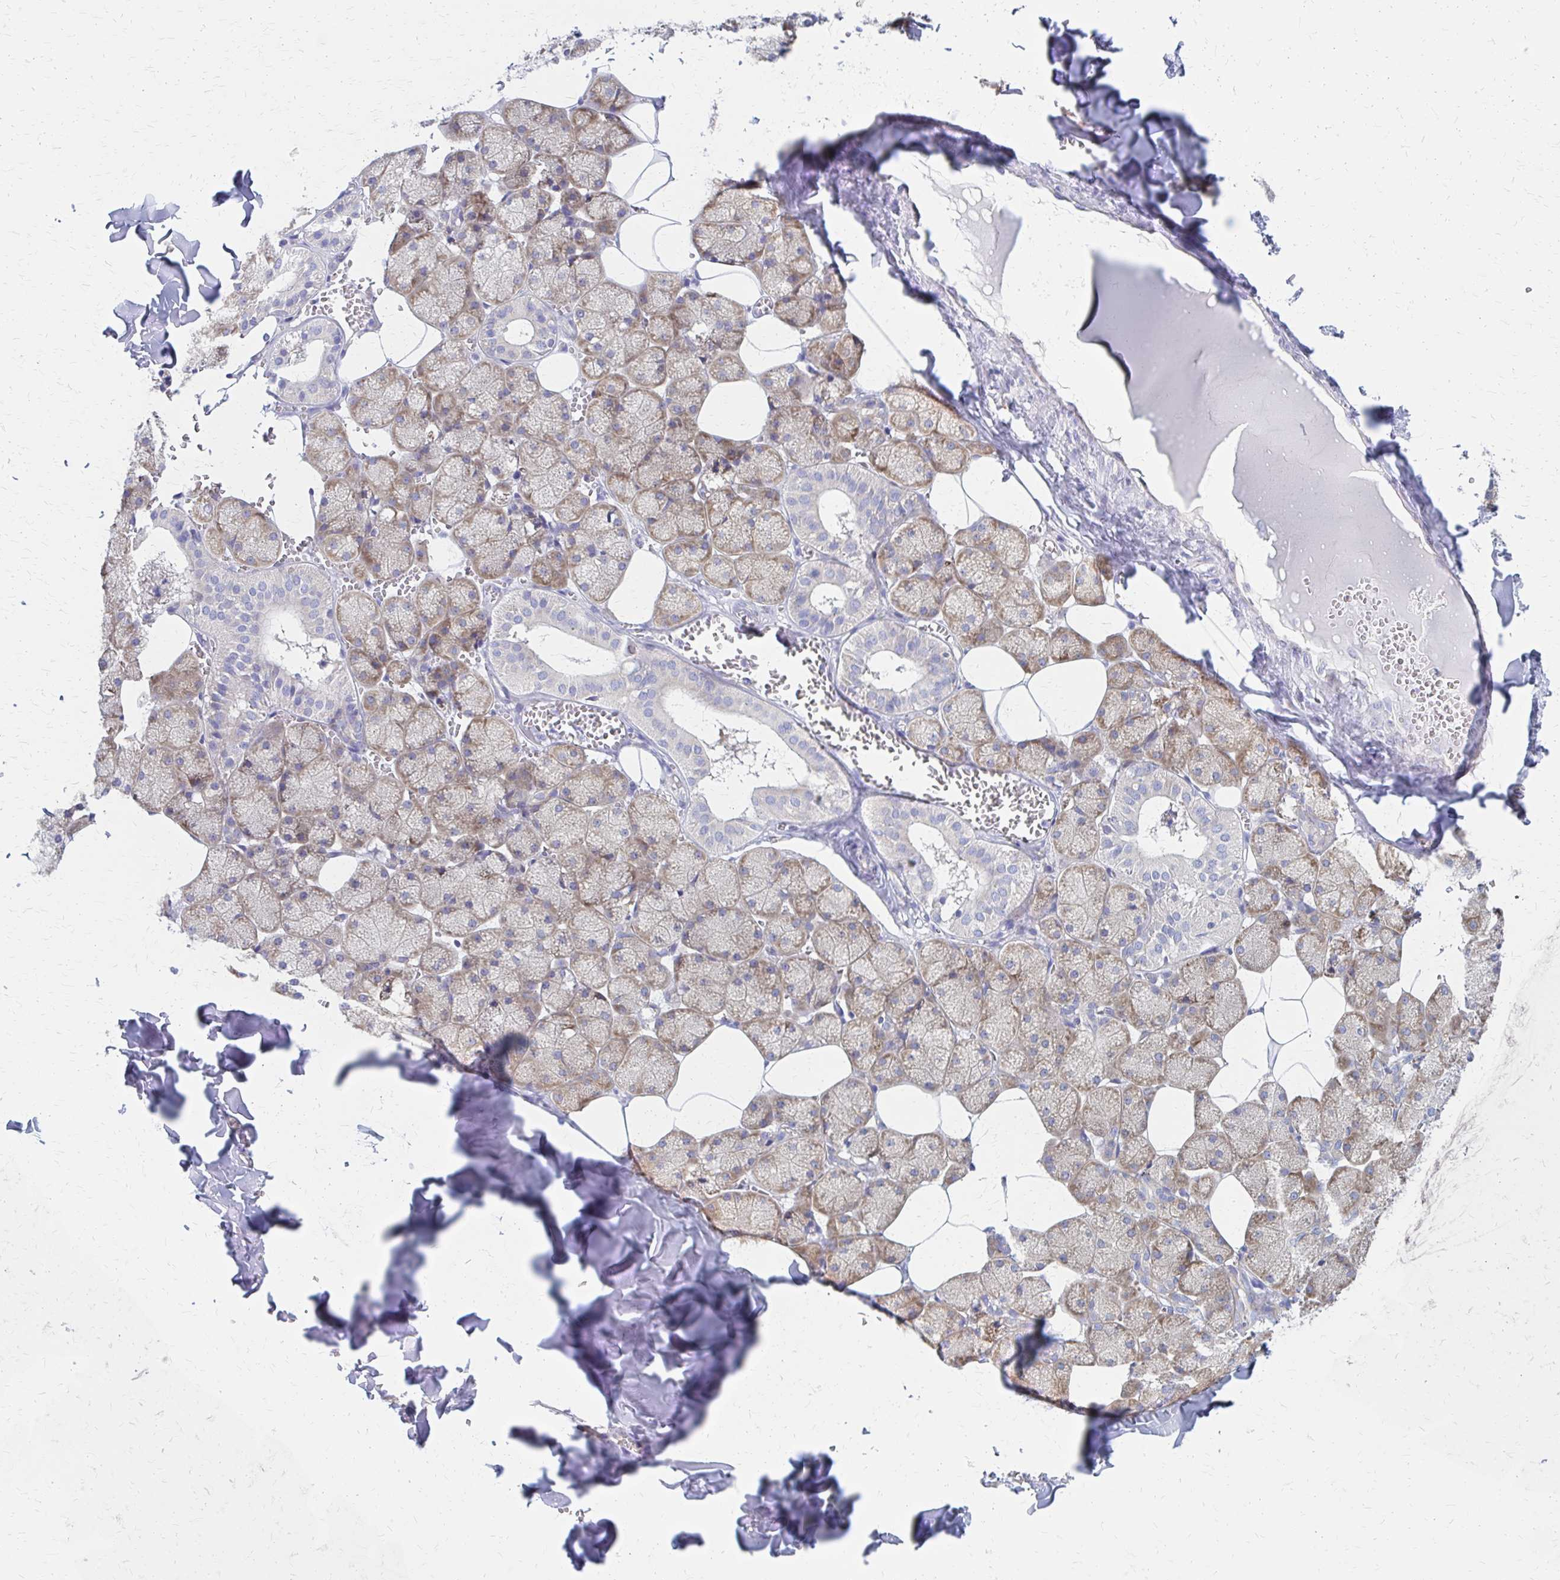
{"staining": {"intensity": "moderate", "quantity": "25%-75%", "location": "cytoplasmic/membranous"}, "tissue": "salivary gland", "cell_type": "Glandular cells", "image_type": "normal", "snomed": [{"axis": "morphology", "description": "Normal tissue, NOS"}, {"axis": "topography", "description": "Salivary gland"}, {"axis": "topography", "description": "Peripheral nerve tissue"}], "caption": "Glandular cells exhibit medium levels of moderate cytoplasmic/membranous expression in about 25%-75% of cells in benign salivary gland.", "gene": "RPL27A", "patient": {"sex": "male", "age": 38}}